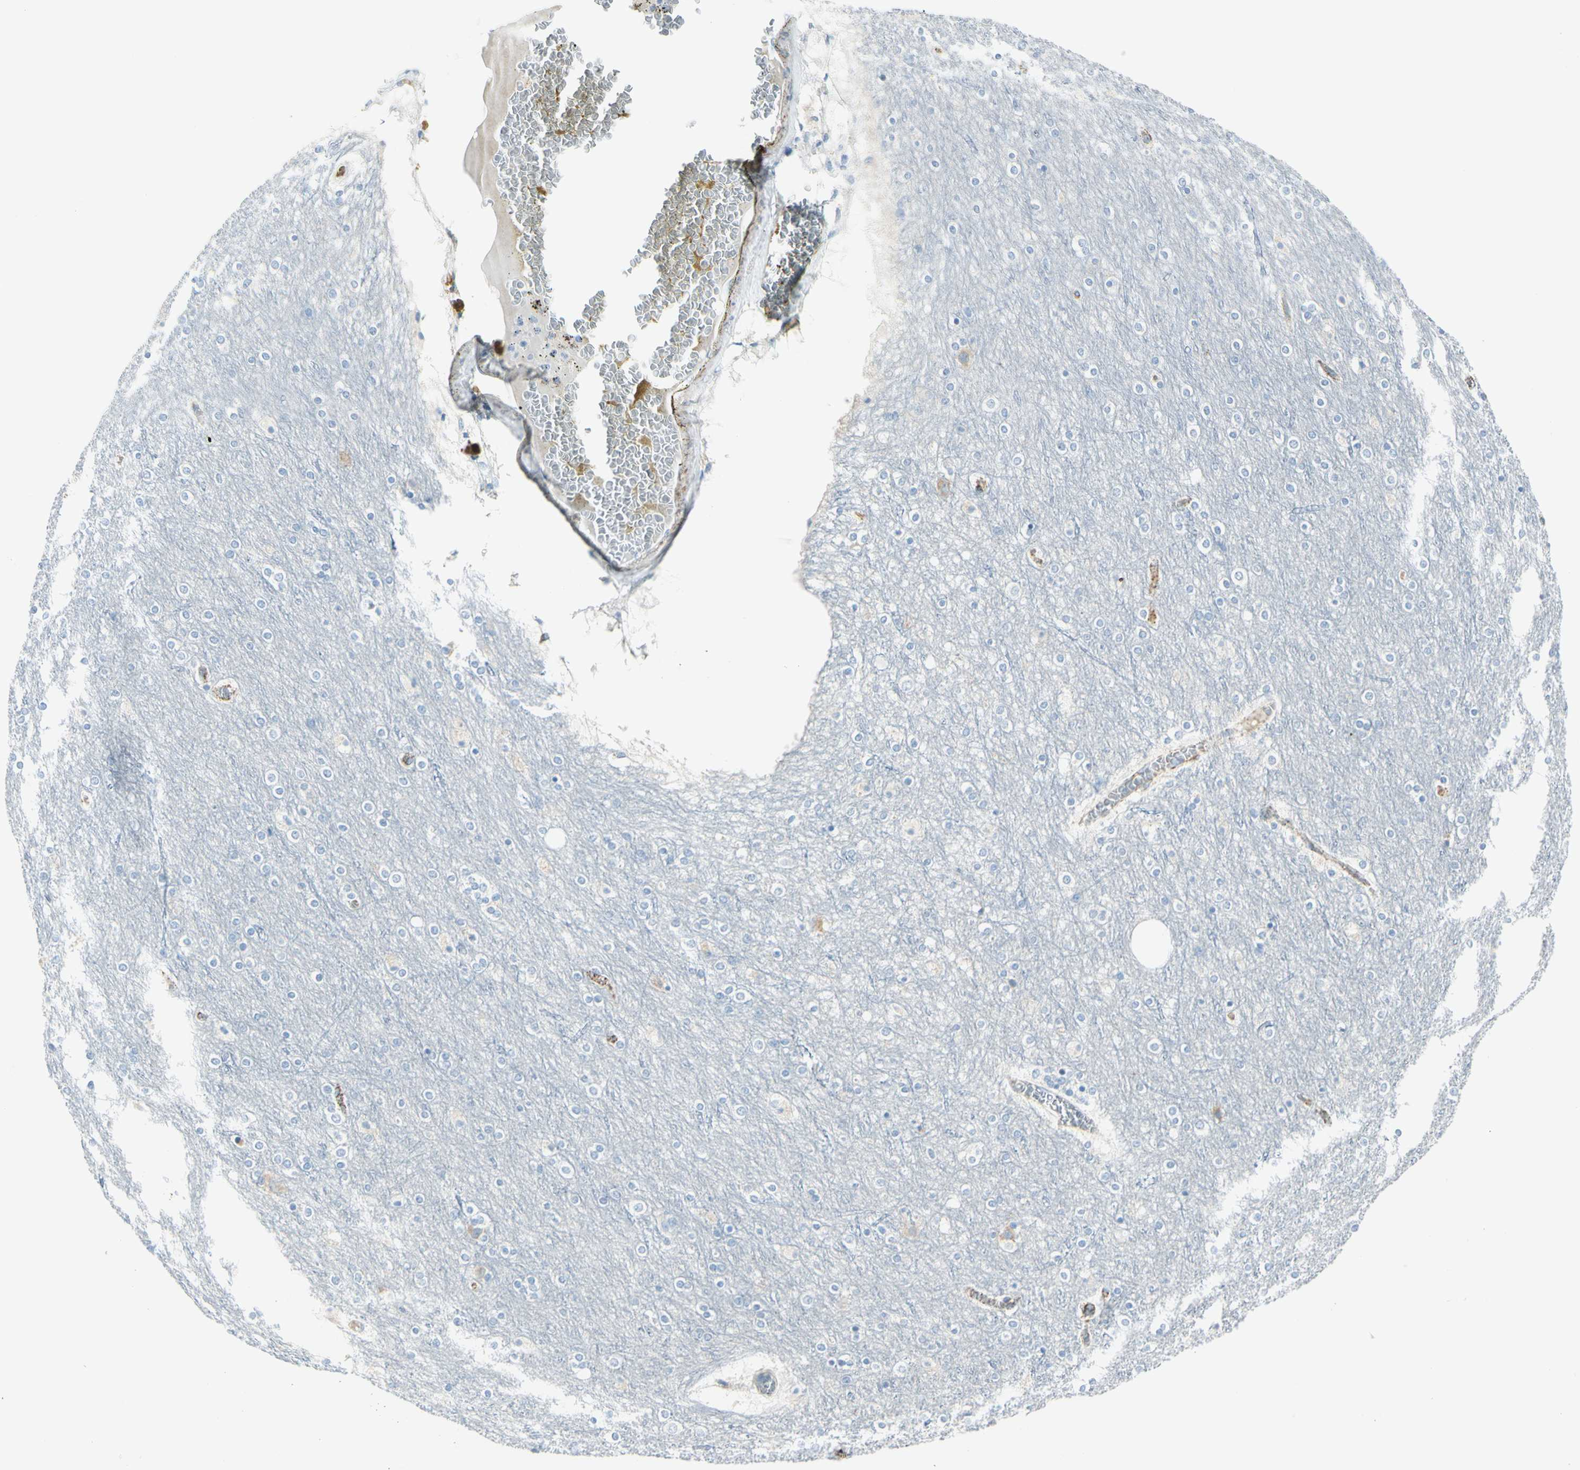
{"staining": {"intensity": "weak", "quantity": ">75%", "location": "cytoplasmic/membranous"}, "tissue": "cerebral cortex", "cell_type": "Endothelial cells", "image_type": "normal", "snomed": [{"axis": "morphology", "description": "Normal tissue, NOS"}, {"axis": "topography", "description": "Cerebral cortex"}], "caption": "Immunohistochemistry image of benign cerebral cortex: cerebral cortex stained using immunohistochemistry reveals low levels of weak protein expression localized specifically in the cytoplasmic/membranous of endothelial cells, appearing as a cytoplasmic/membranous brown color.", "gene": "SLC6A15", "patient": {"sex": "female", "age": 54}}